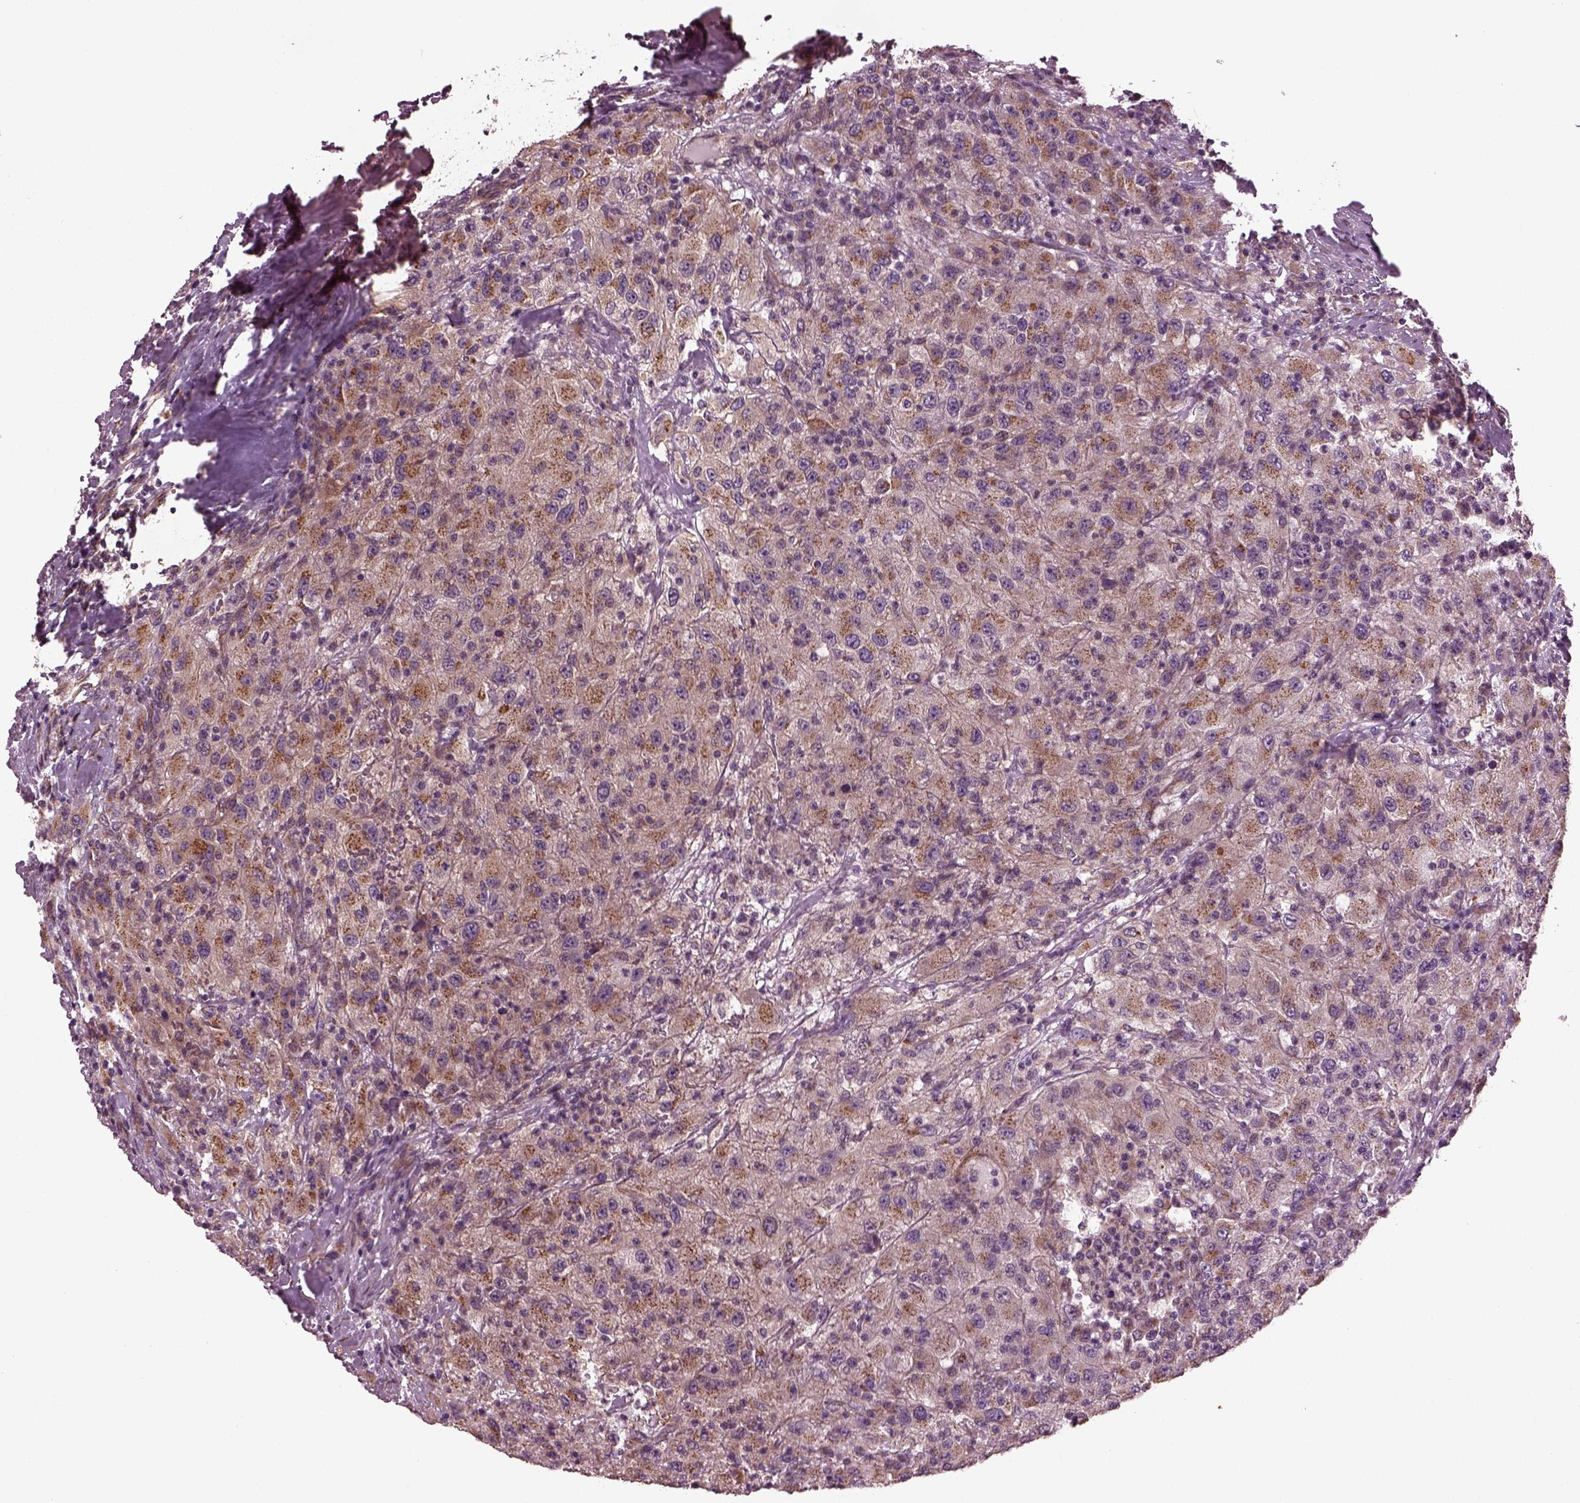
{"staining": {"intensity": "moderate", "quantity": "<25%", "location": "cytoplasmic/membranous"}, "tissue": "renal cancer", "cell_type": "Tumor cells", "image_type": "cancer", "snomed": [{"axis": "morphology", "description": "Adenocarcinoma, NOS"}, {"axis": "topography", "description": "Kidney"}], "caption": "Protein staining of renal adenocarcinoma tissue shows moderate cytoplasmic/membranous positivity in about <25% of tumor cells.", "gene": "RUFY3", "patient": {"sex": "female", "age": 67}}